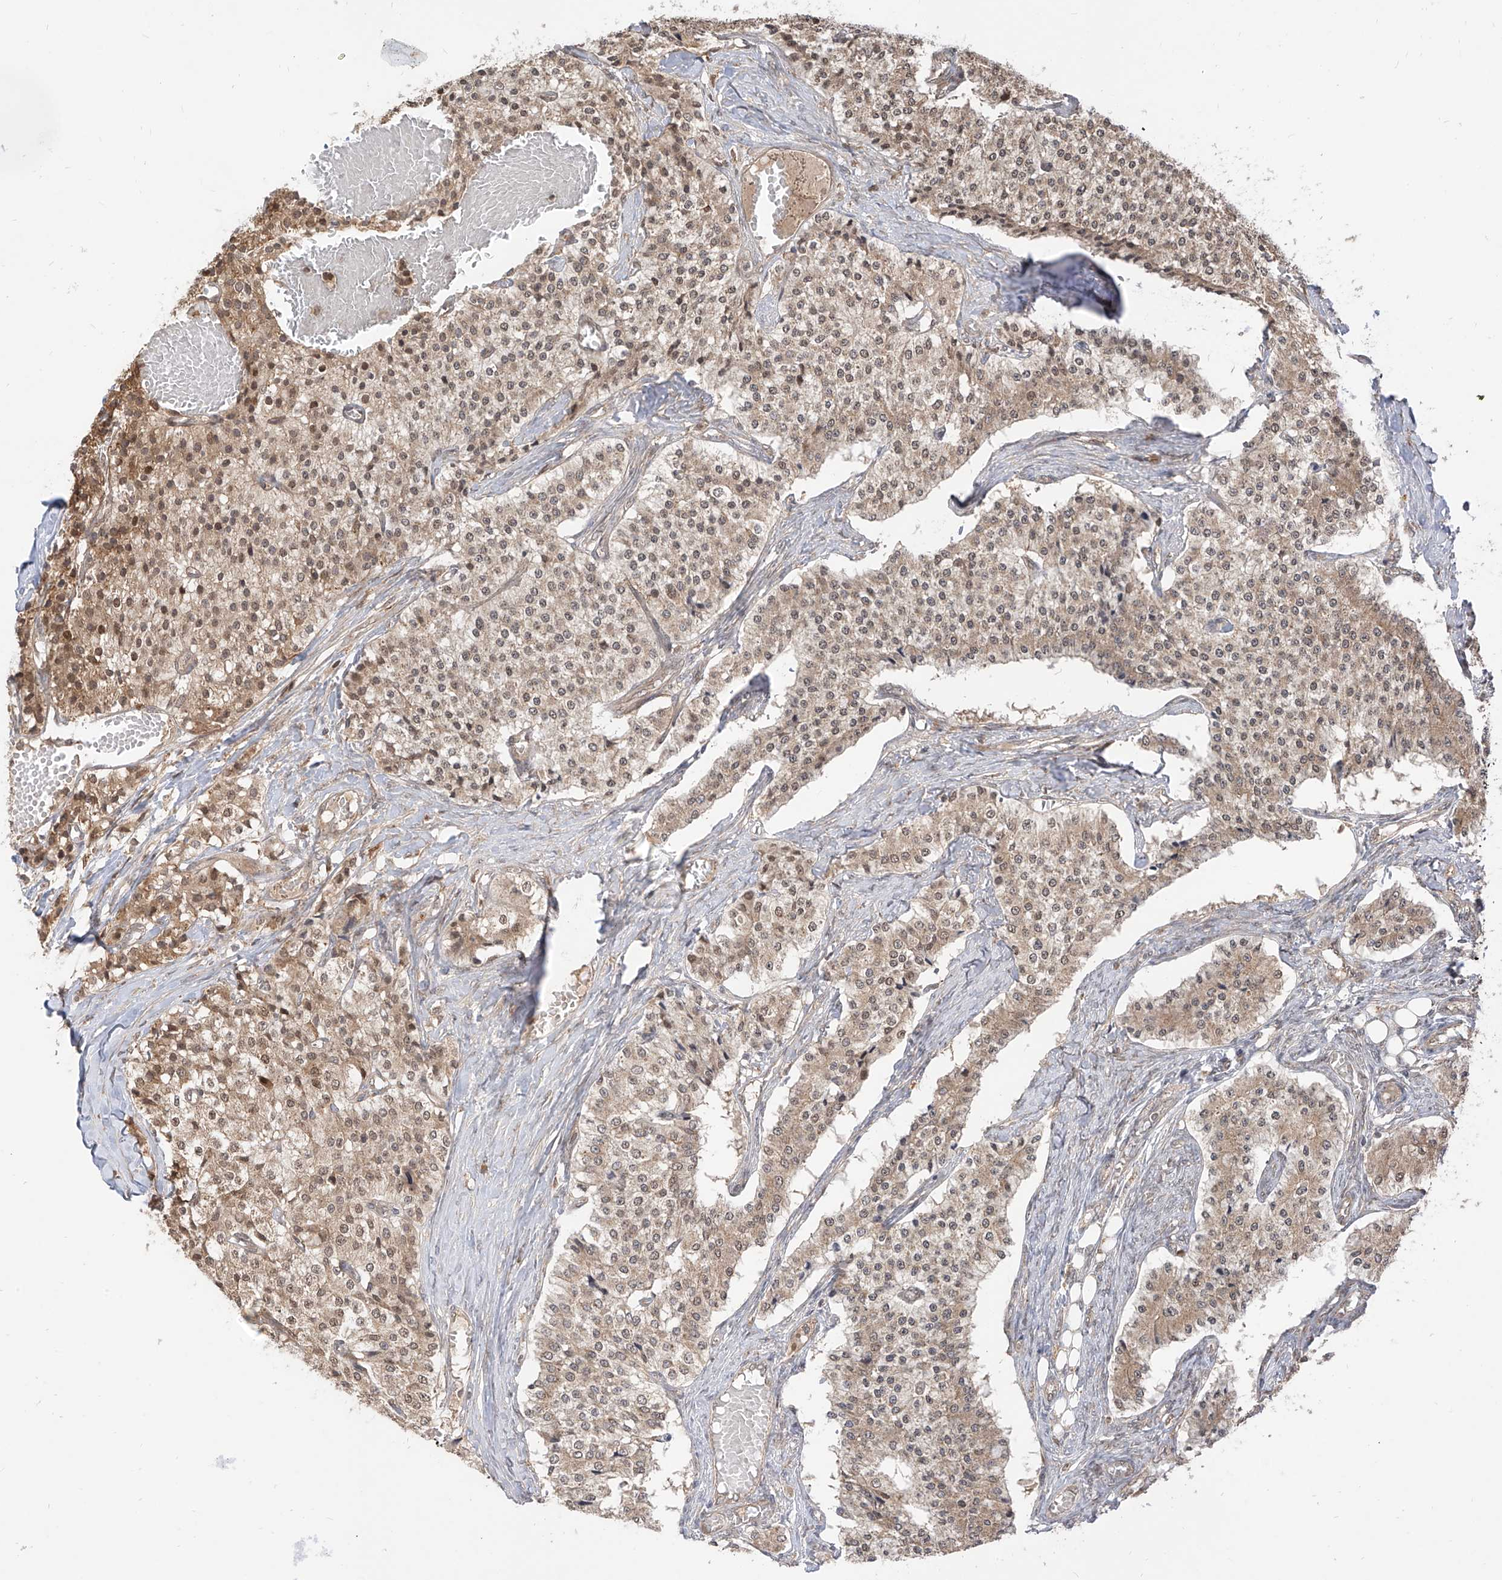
{"staining": {"intensity": "moderate", "quantity": ">75%", "location": "cytoplasmic/membranous,nuclear"}, "tissue": "carcinoid", "cell_type": "Tumor cells", "image_type": "cancer", "snomed": [{"axis": "morphology", "description": "Carcinoid, malignant, NOS"}, {"axis": "topography", "description": "Colon"}], "caption": "Immunohistochemistry (IHC) image of human carcinoid stained for a protein (brown), which reveals medium levels of moderate cytoplasmic/membranous and nuclear positivity in about >75% of tumor cells.", "gene": "LCOR", "patient": {"sex": "female", "age": 52}}